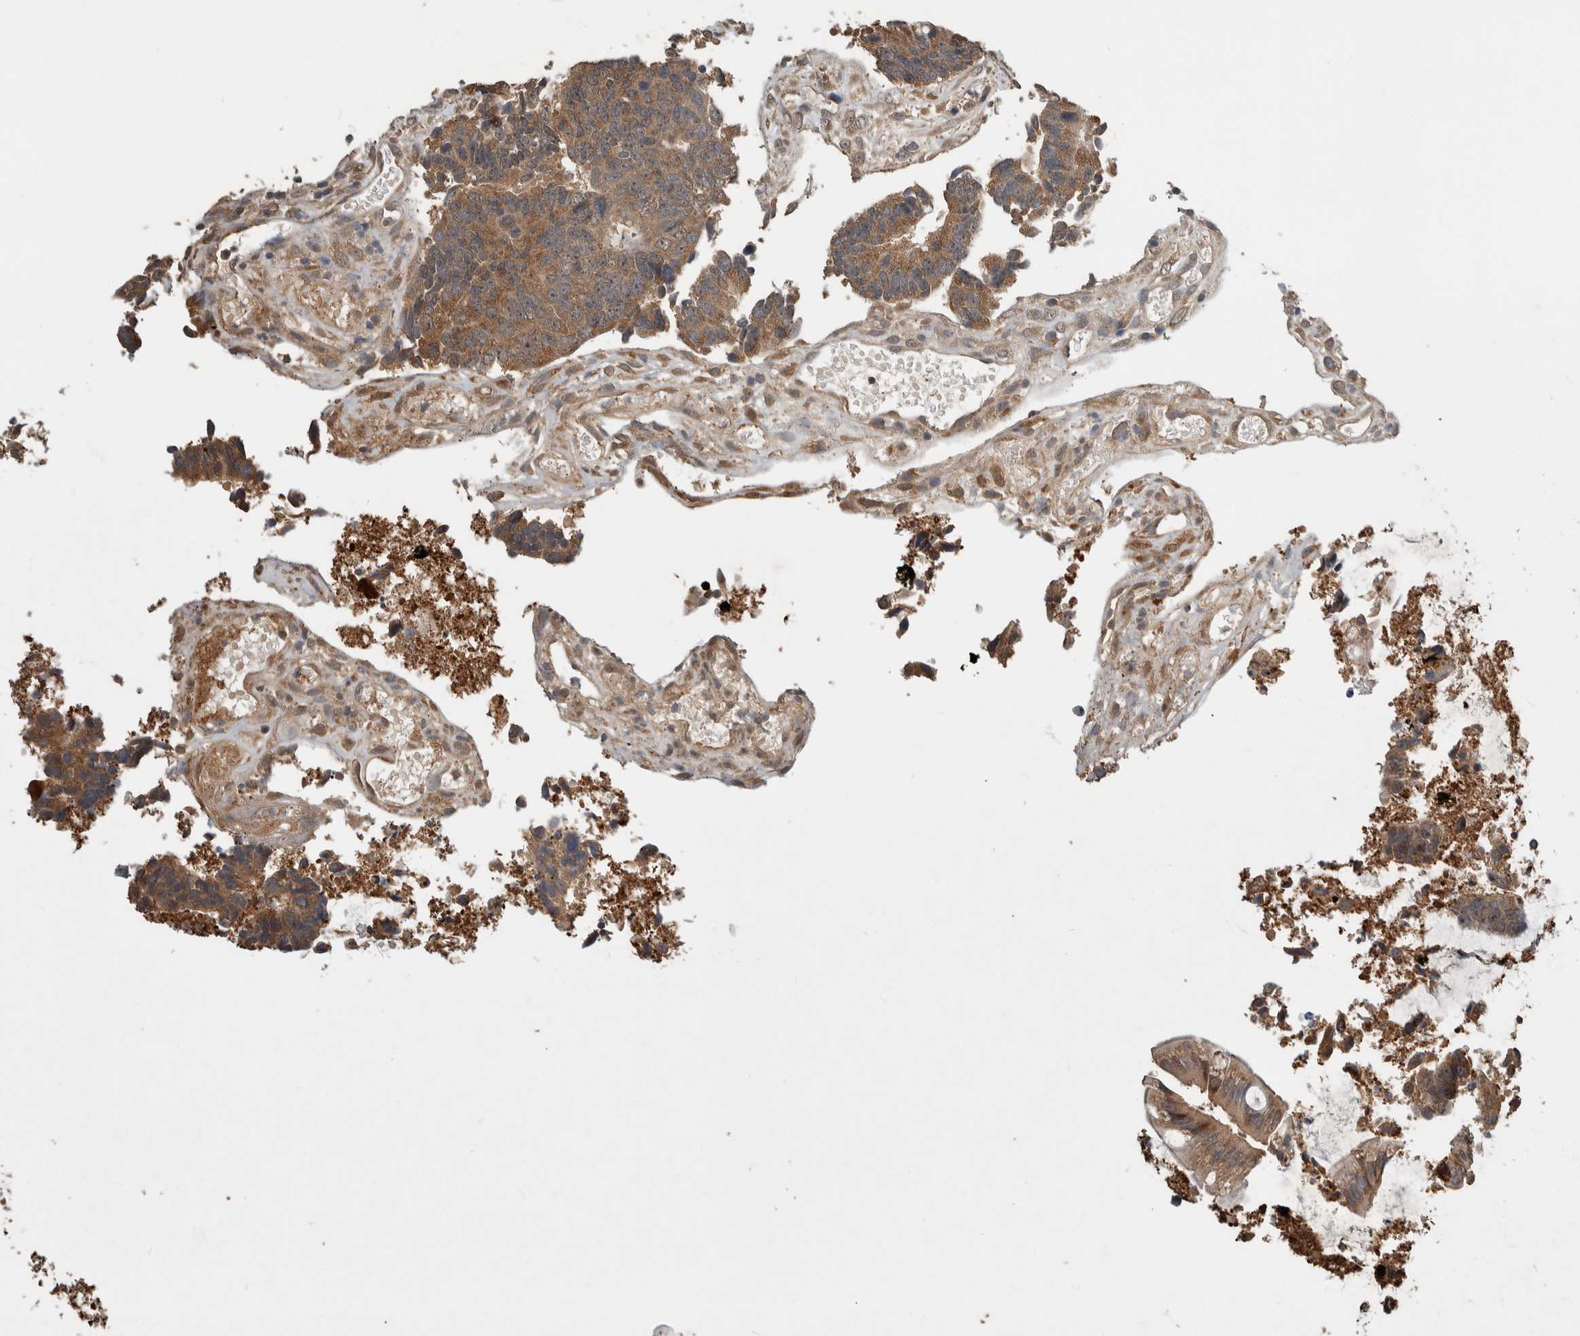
{"staining": {"intensity": "moderate", "quantity": ">75%", "location": "cytoplasmic/membranous"}, "tissue": "colorectal cancer", "cell_type": "Tumor cells", "image_type": "cancer", "snomed": [{"axis": "morphology", "description": "Adenocarcinoma, NOS"}, {"axis": "topography", "description": "Rectum"}], "caption": "Protein expression analysis of human colorectal cancer reveals moderate cytoplasmic/membranous staining in approximately >75% of tumor cells.", "gene": "DVL2", "patient": {"sex": "male", "age": 84}}